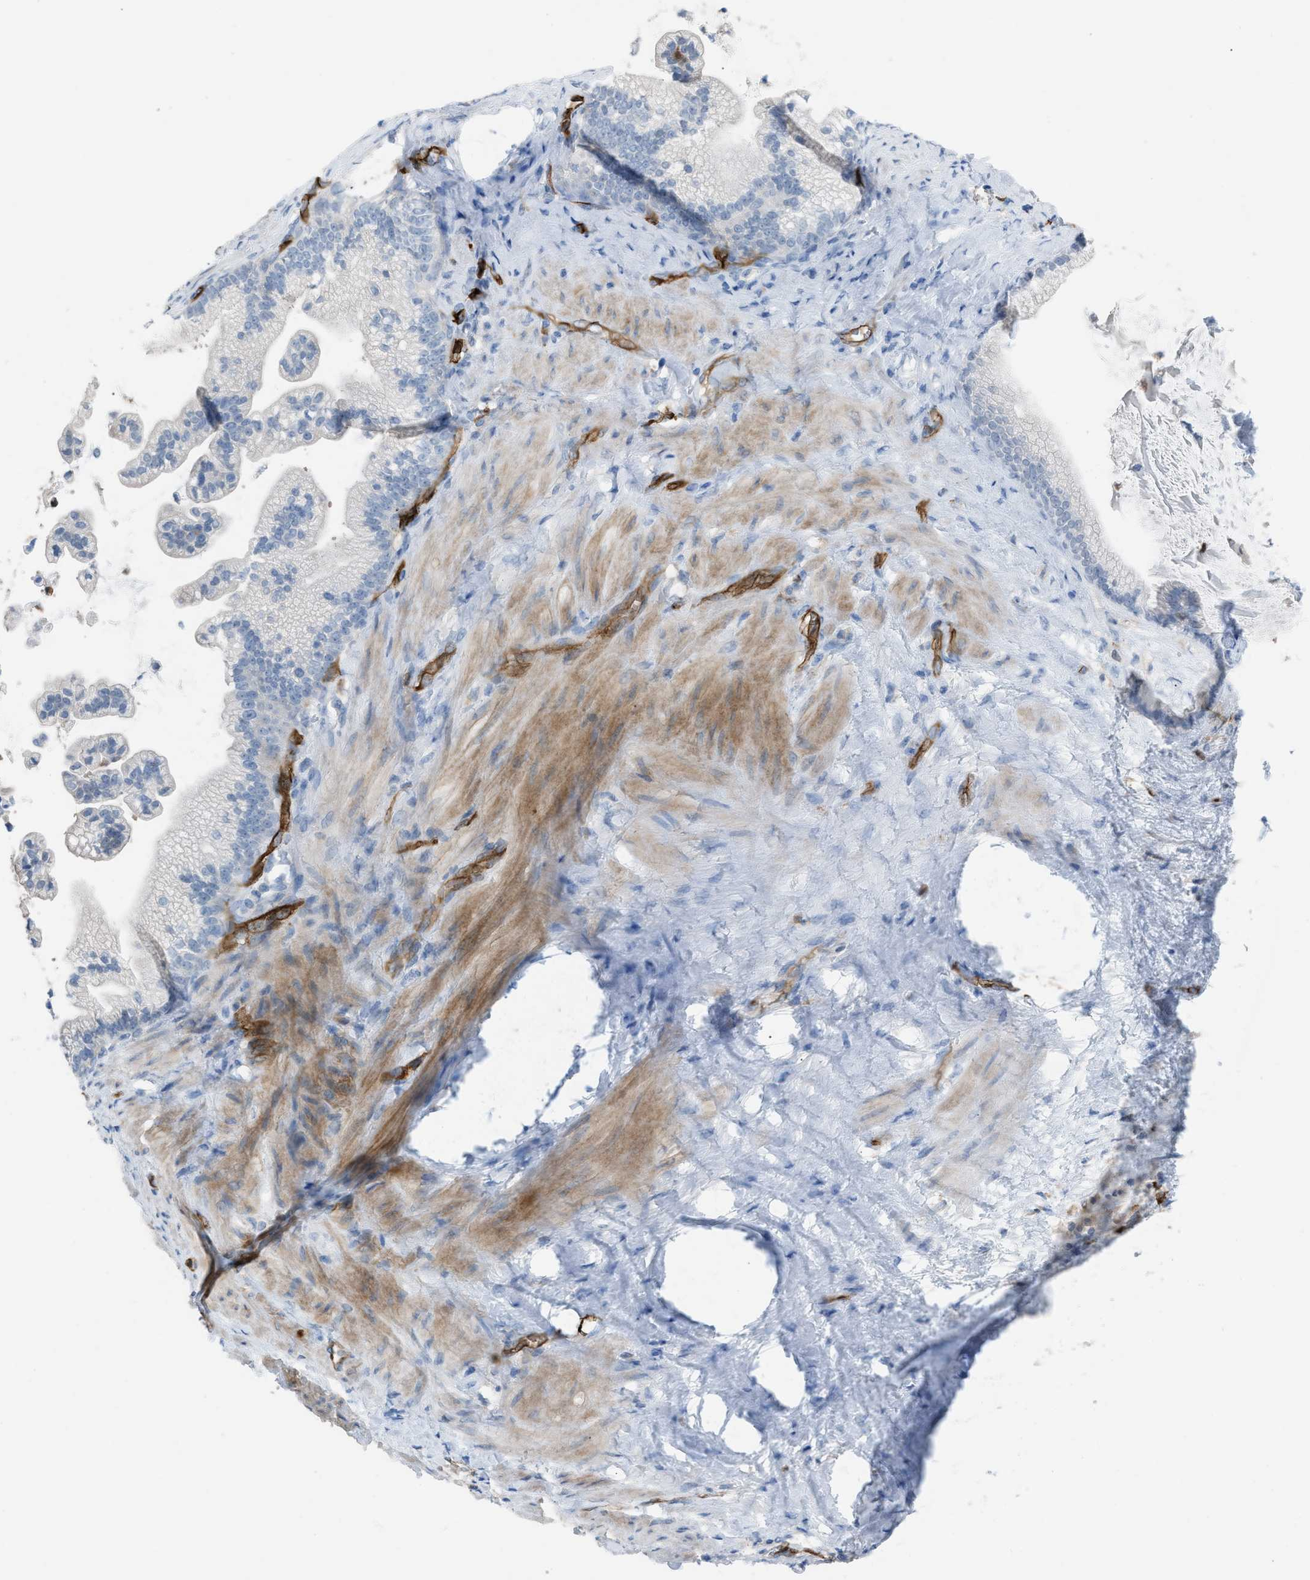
{"staining": {"intensity": "negative", "quantity": "none", "location": "none"}, "tissue": "pancreatic cancer", "cell_type": "Tumor cells", "image_type": "cancer", "snomed": [{"axis": "morphology", "description": "Adenocarcinoma, NOS"}, {"axis": "topography", "description": "Pancreas"}], "caption": "A photomicrograph of human pancreatic cancer (adenocarcinoma) is negative for staining in tumor cells.", "gene": "DYSF", "patient": {"sex": "male", "age": 69}}